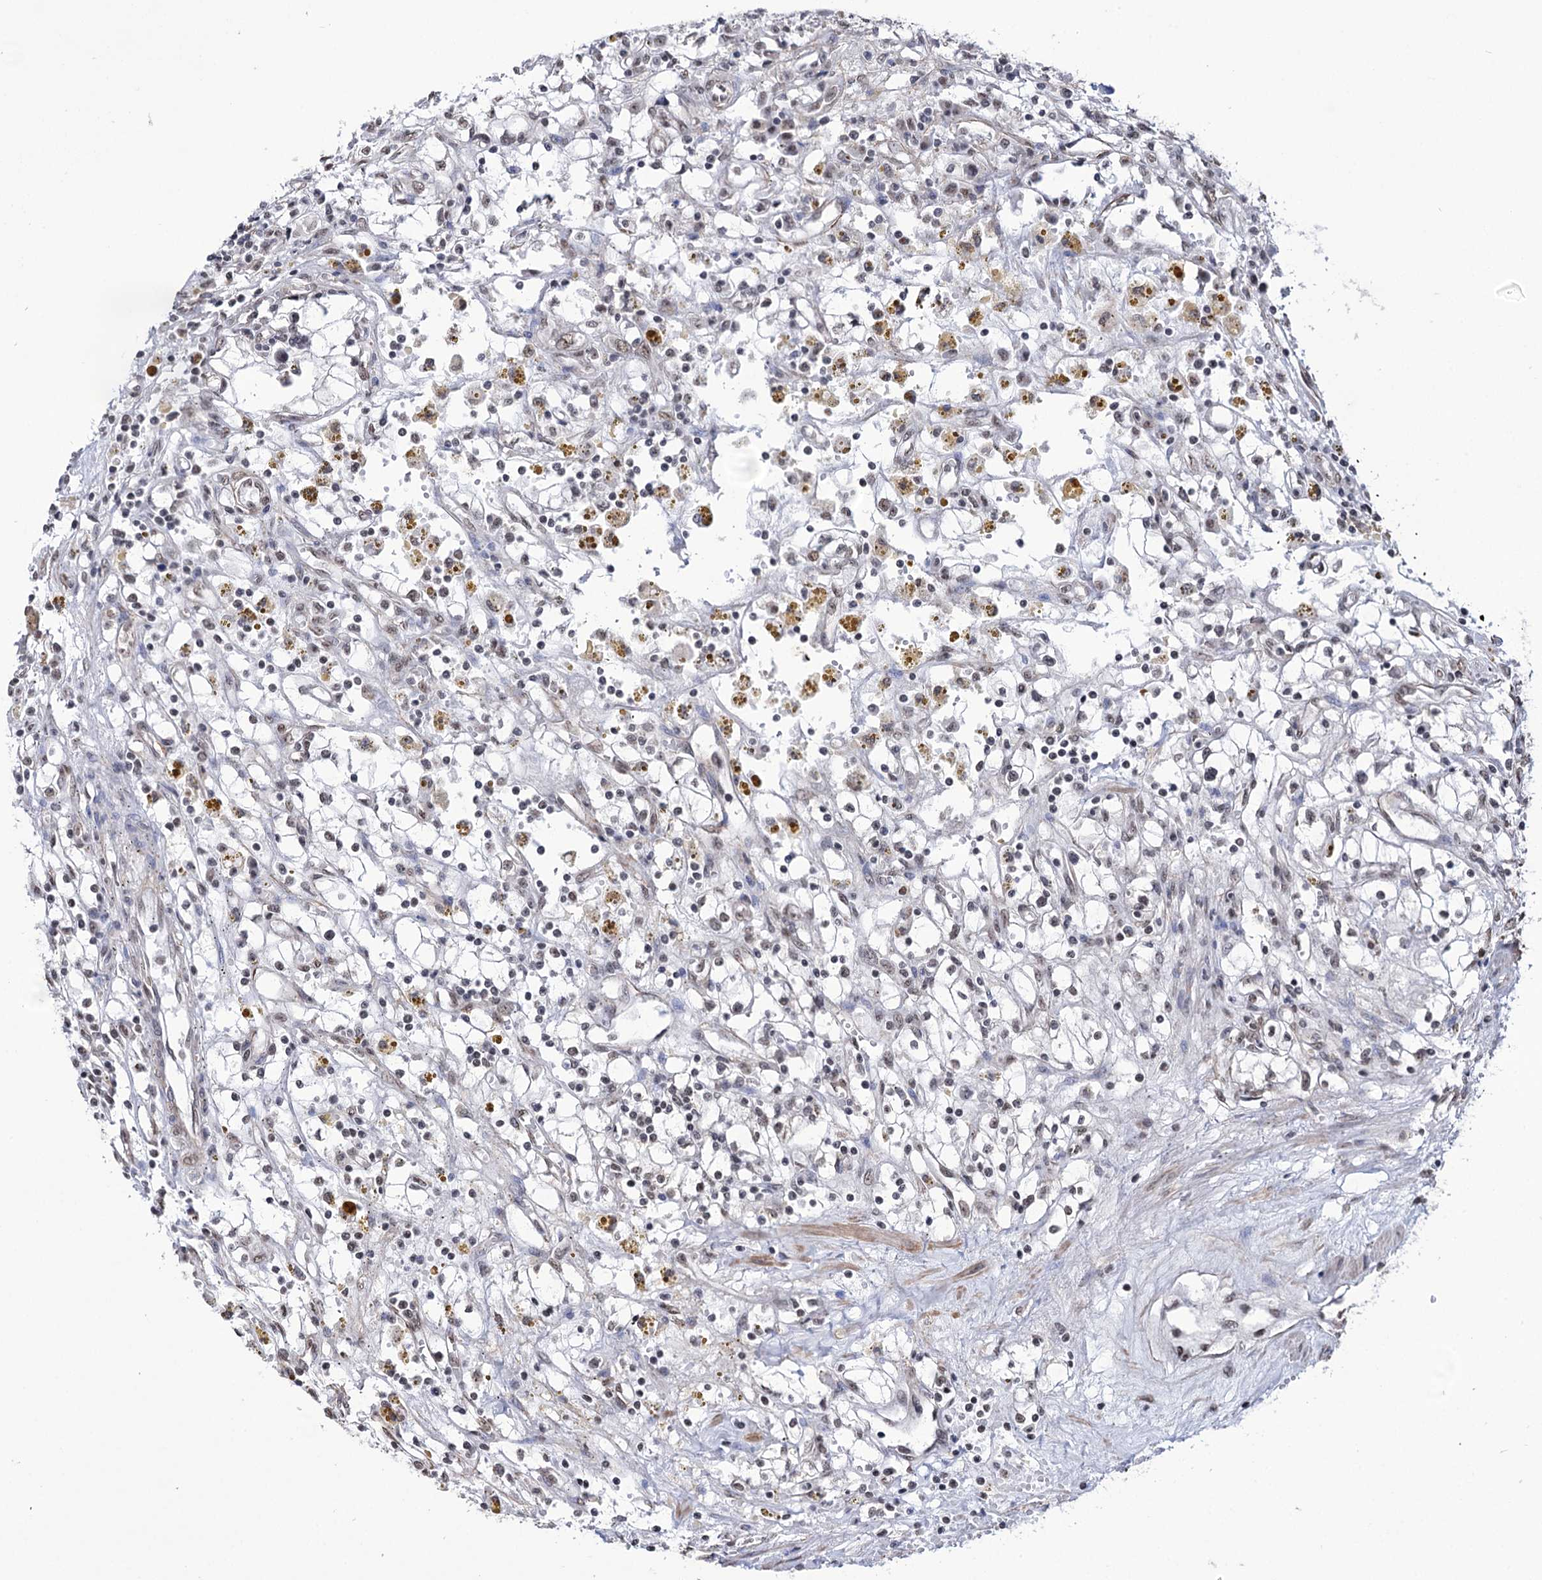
{"staining": {"intensity": "negative", "quantity": "none", "location": "none"}, "tissue": "renal cancer", "cell_type": "Tumor cells", "image_type": "cancer", "snomed": [{"axis": "morphology", "description": "Adenocarcinoma, NOS"}, {"axis": "topography", "description": "Kidney"}], "caption": "Immunohistochemistry photomicrograph of neoplastic tissue: human adenocarcinoma (renal) stained with DAB demonstrates no significant protein expression in tumor cells.", "gene": "ABHD10", "patient": {"sex": "male", "age": 56}}